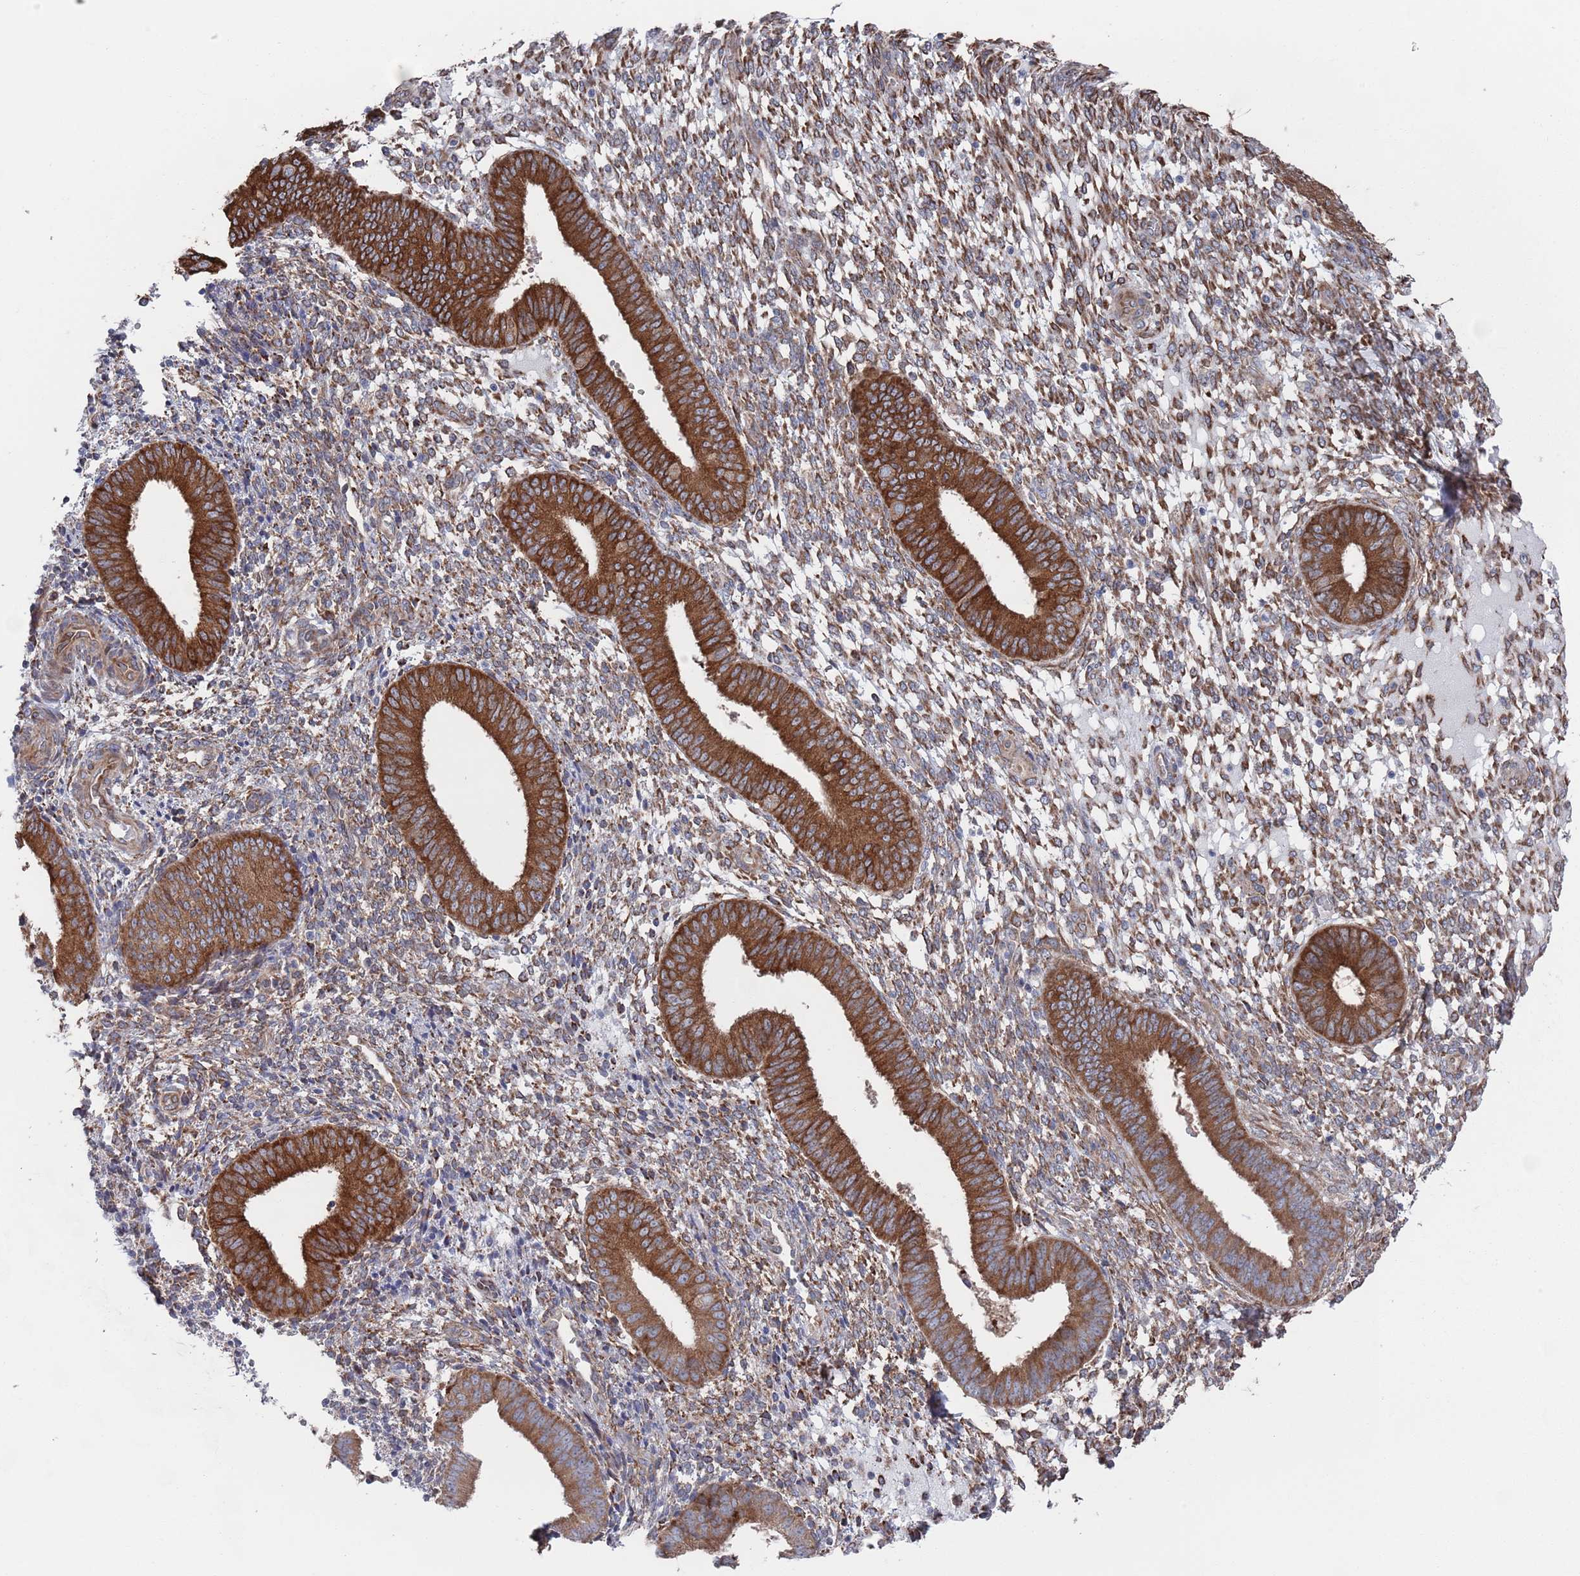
{"staining": {"intensity": "moderate", "quantity": "25%-75%", "location": "cytoplasmic/membranous"}, "tissue": "endometrium", "cell_type": "Cells in endometrial stroma", "image_type": "normal", "snomed": [{"axis": "morphology", "description": "Normal tissue, NOS"}, {"axis": "topography", "description": "Endometrium"}], "caption": "The immunohistochemical stain highlights moderate cytoplasmic/membranous expression in cells in endometrial stroma of unremarkable endometrium. Nuclei are stained in blue.", "gene": "CCDC106", "patient": {"sex": "female", "age": 49}}